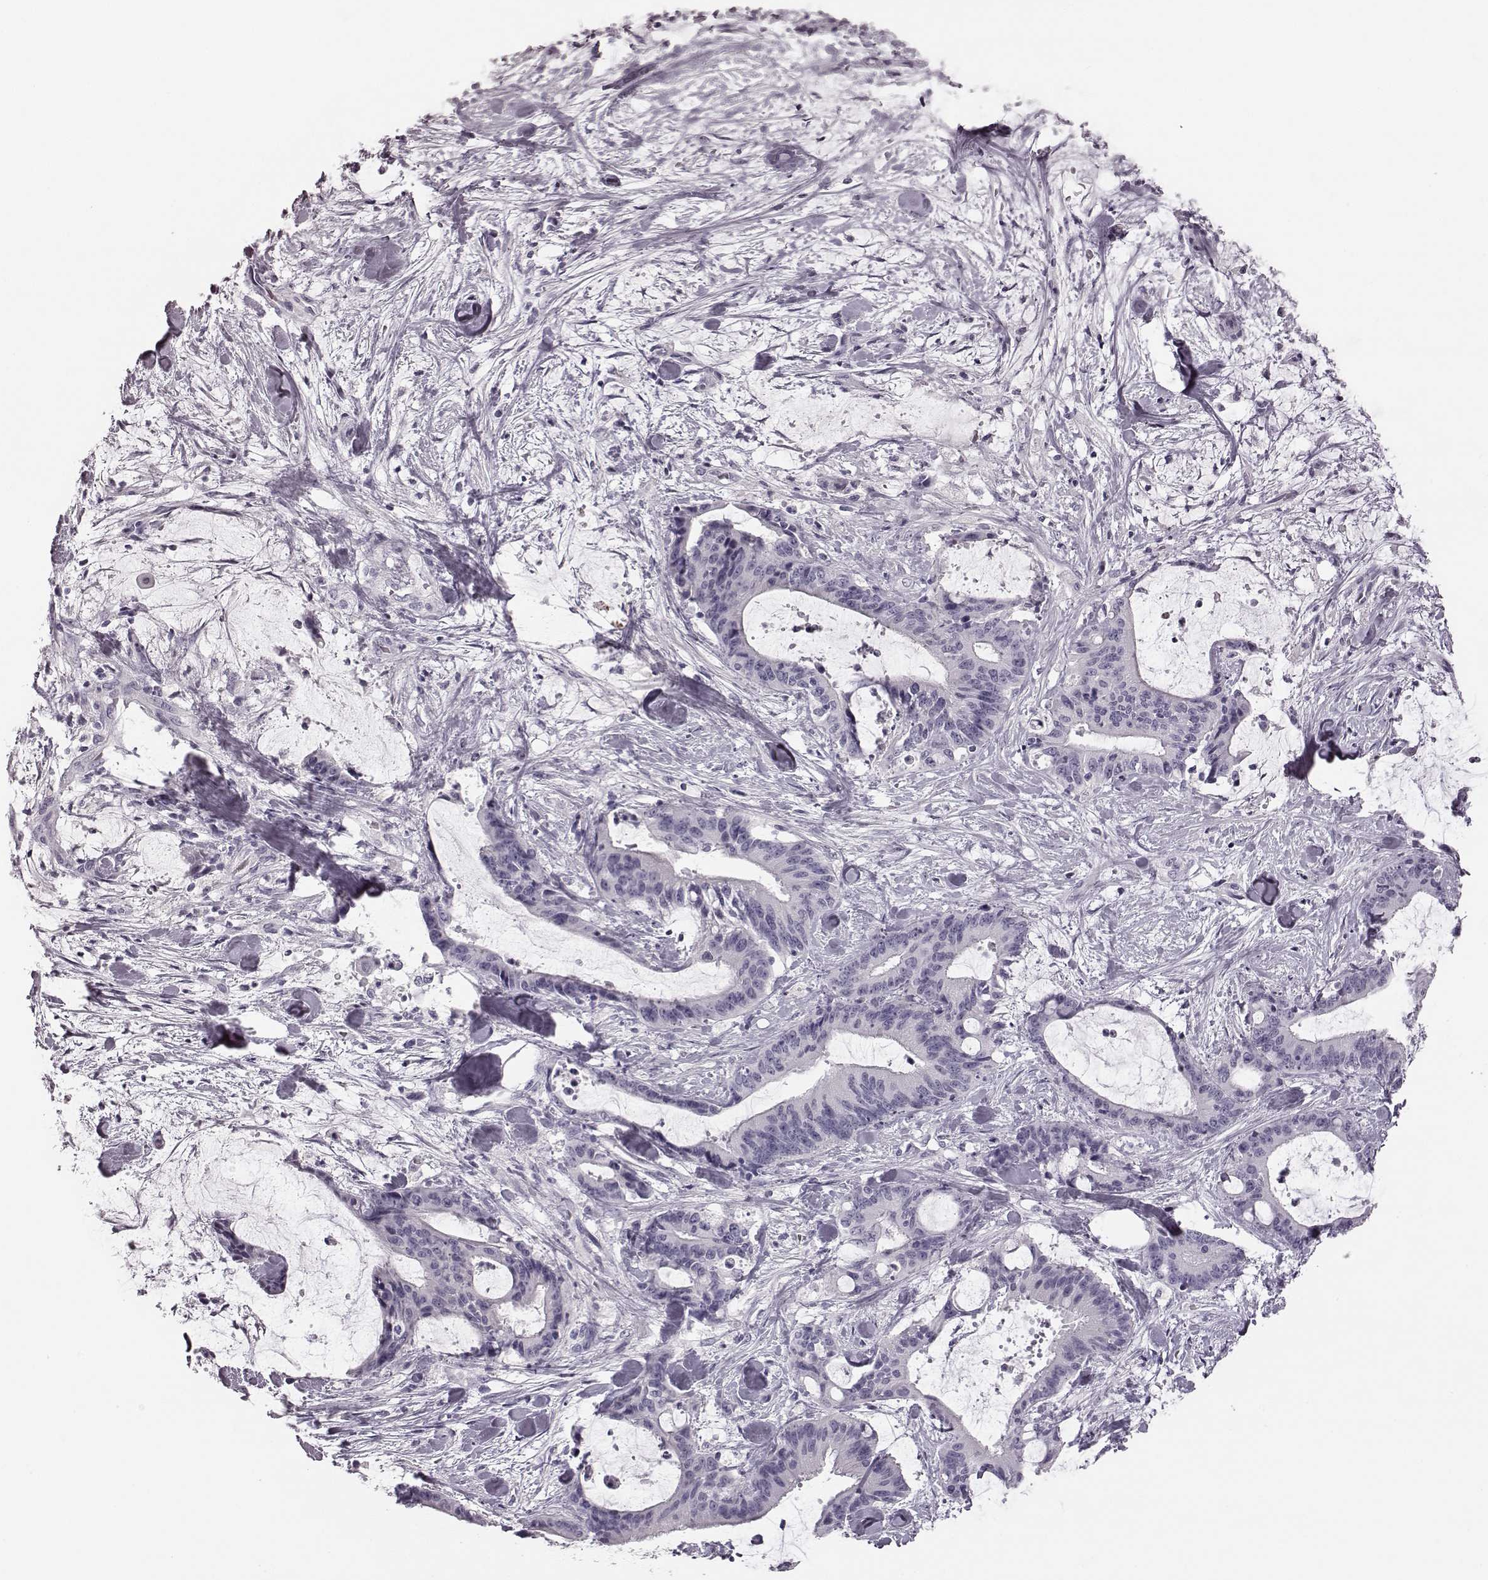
{"staining": {"intensity": "negative", "quantity": "none", "location": "none"}, "tissue": "liver cancer", "cell_type": "Tumor cells", "image_type": "cancer", "snomed": [{"axis": "morphology", "description": "Cholangiocarcinoma"}, {"axis": "topography", "description": "Liver"}], "caption": "This is an immunohistochemistry (IHC) histopathology image of human cholangiocarcinoma (liver). There is no positivity in tumor cells.", "gene": "ZNF433", "patient": {"sex": "female", "age": 73}}